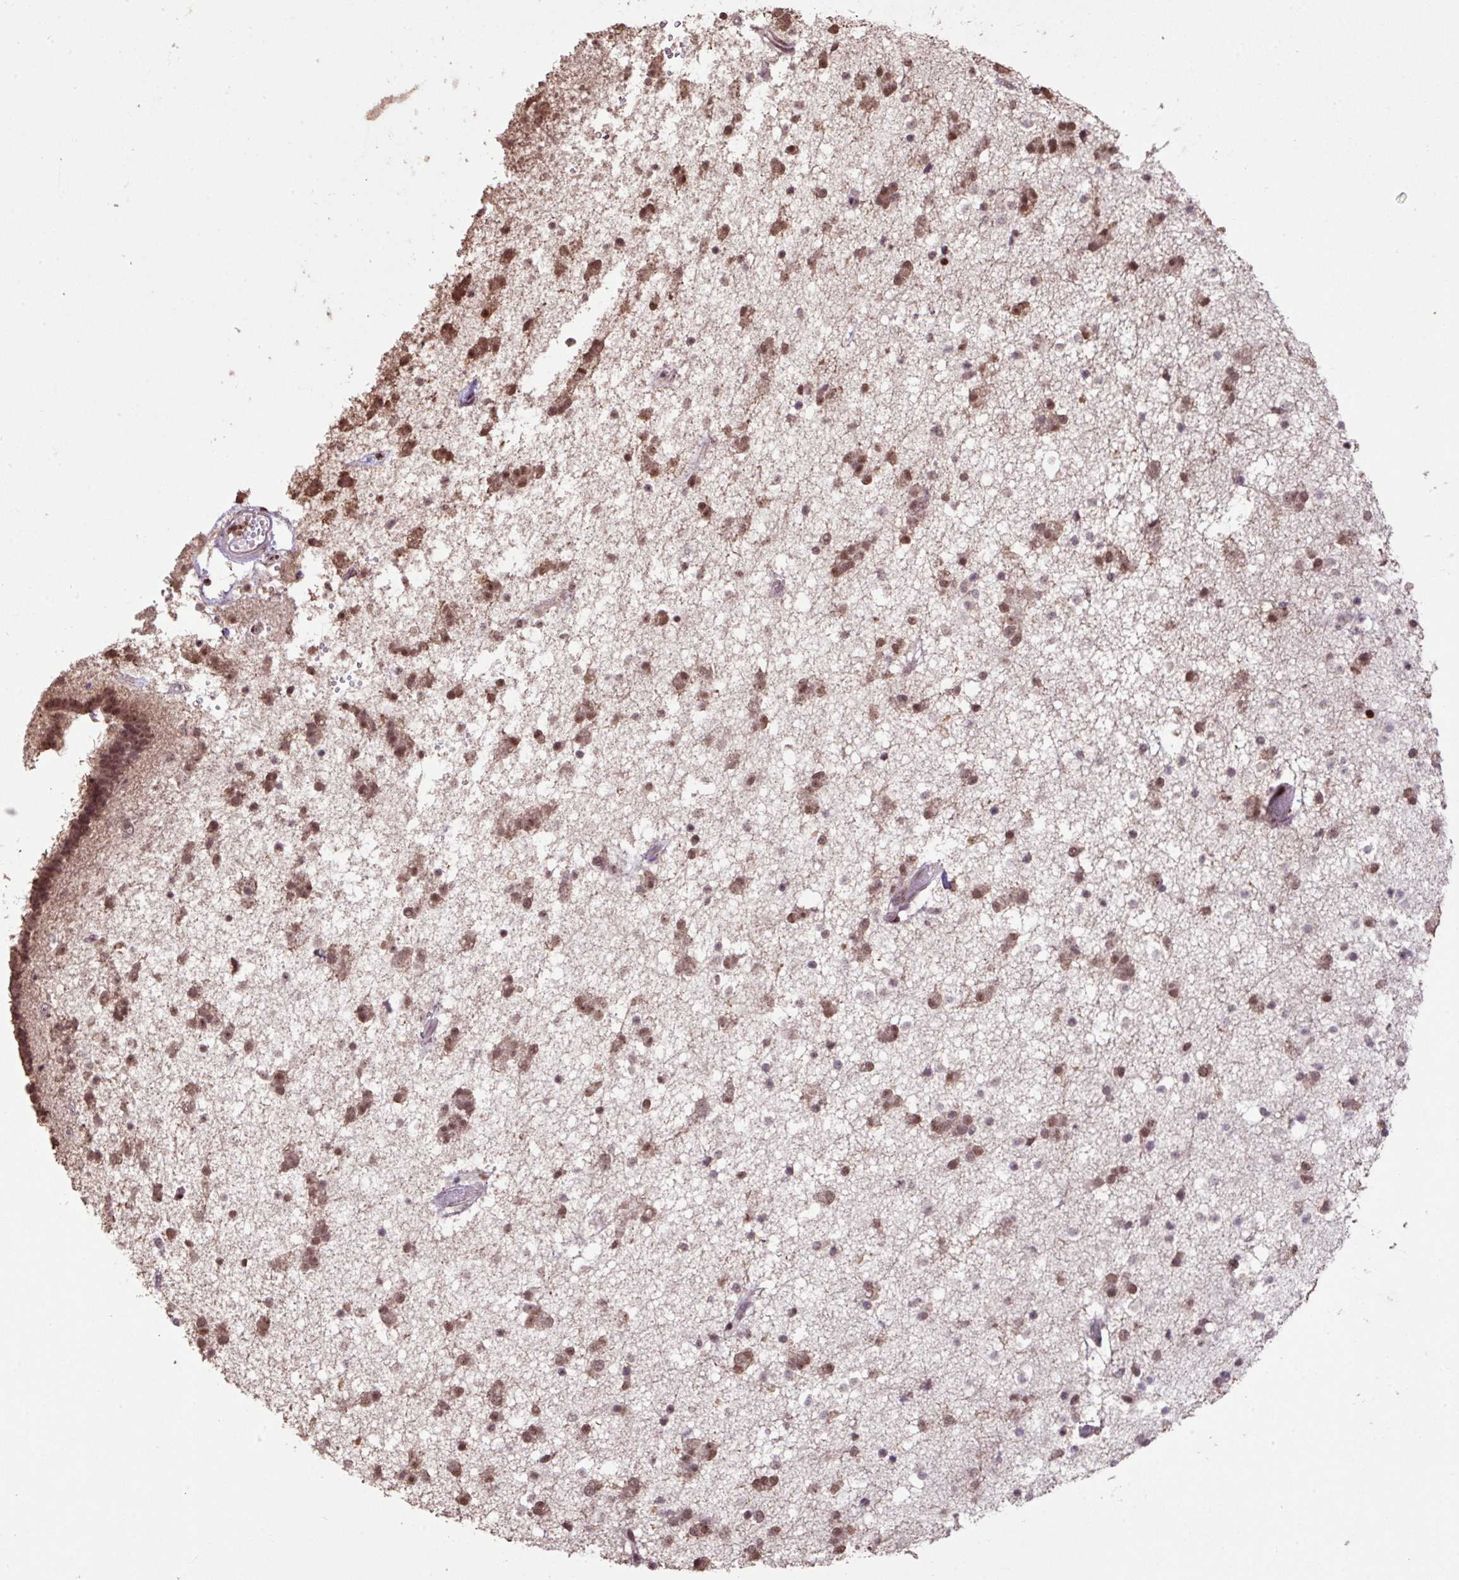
{"staining": {"intensity": "weak", "quantity": "<25%", "location": "nuclear"}, "tissue": "caudate", "cell_type": "Glial cells", "image_type": "normal", "snomed": [{"axis": "morphology", "description": "Normal tissue, NOS"}, {"axis": "topography", "description": "Lateral ventricle wall"}], "caption": "High magnification brightfield microscopy of normal caudate stained with DAB (brown) and counterstained with hematoxylin (blue): glial cells show no significant staining. (DAB (3,3'-diaminobenzidine) immunohistochemistry visualized using brightfield microscopy, high magnification).", "gene": "ZNF709", "patient": {"sex": "male", "age": 37}}